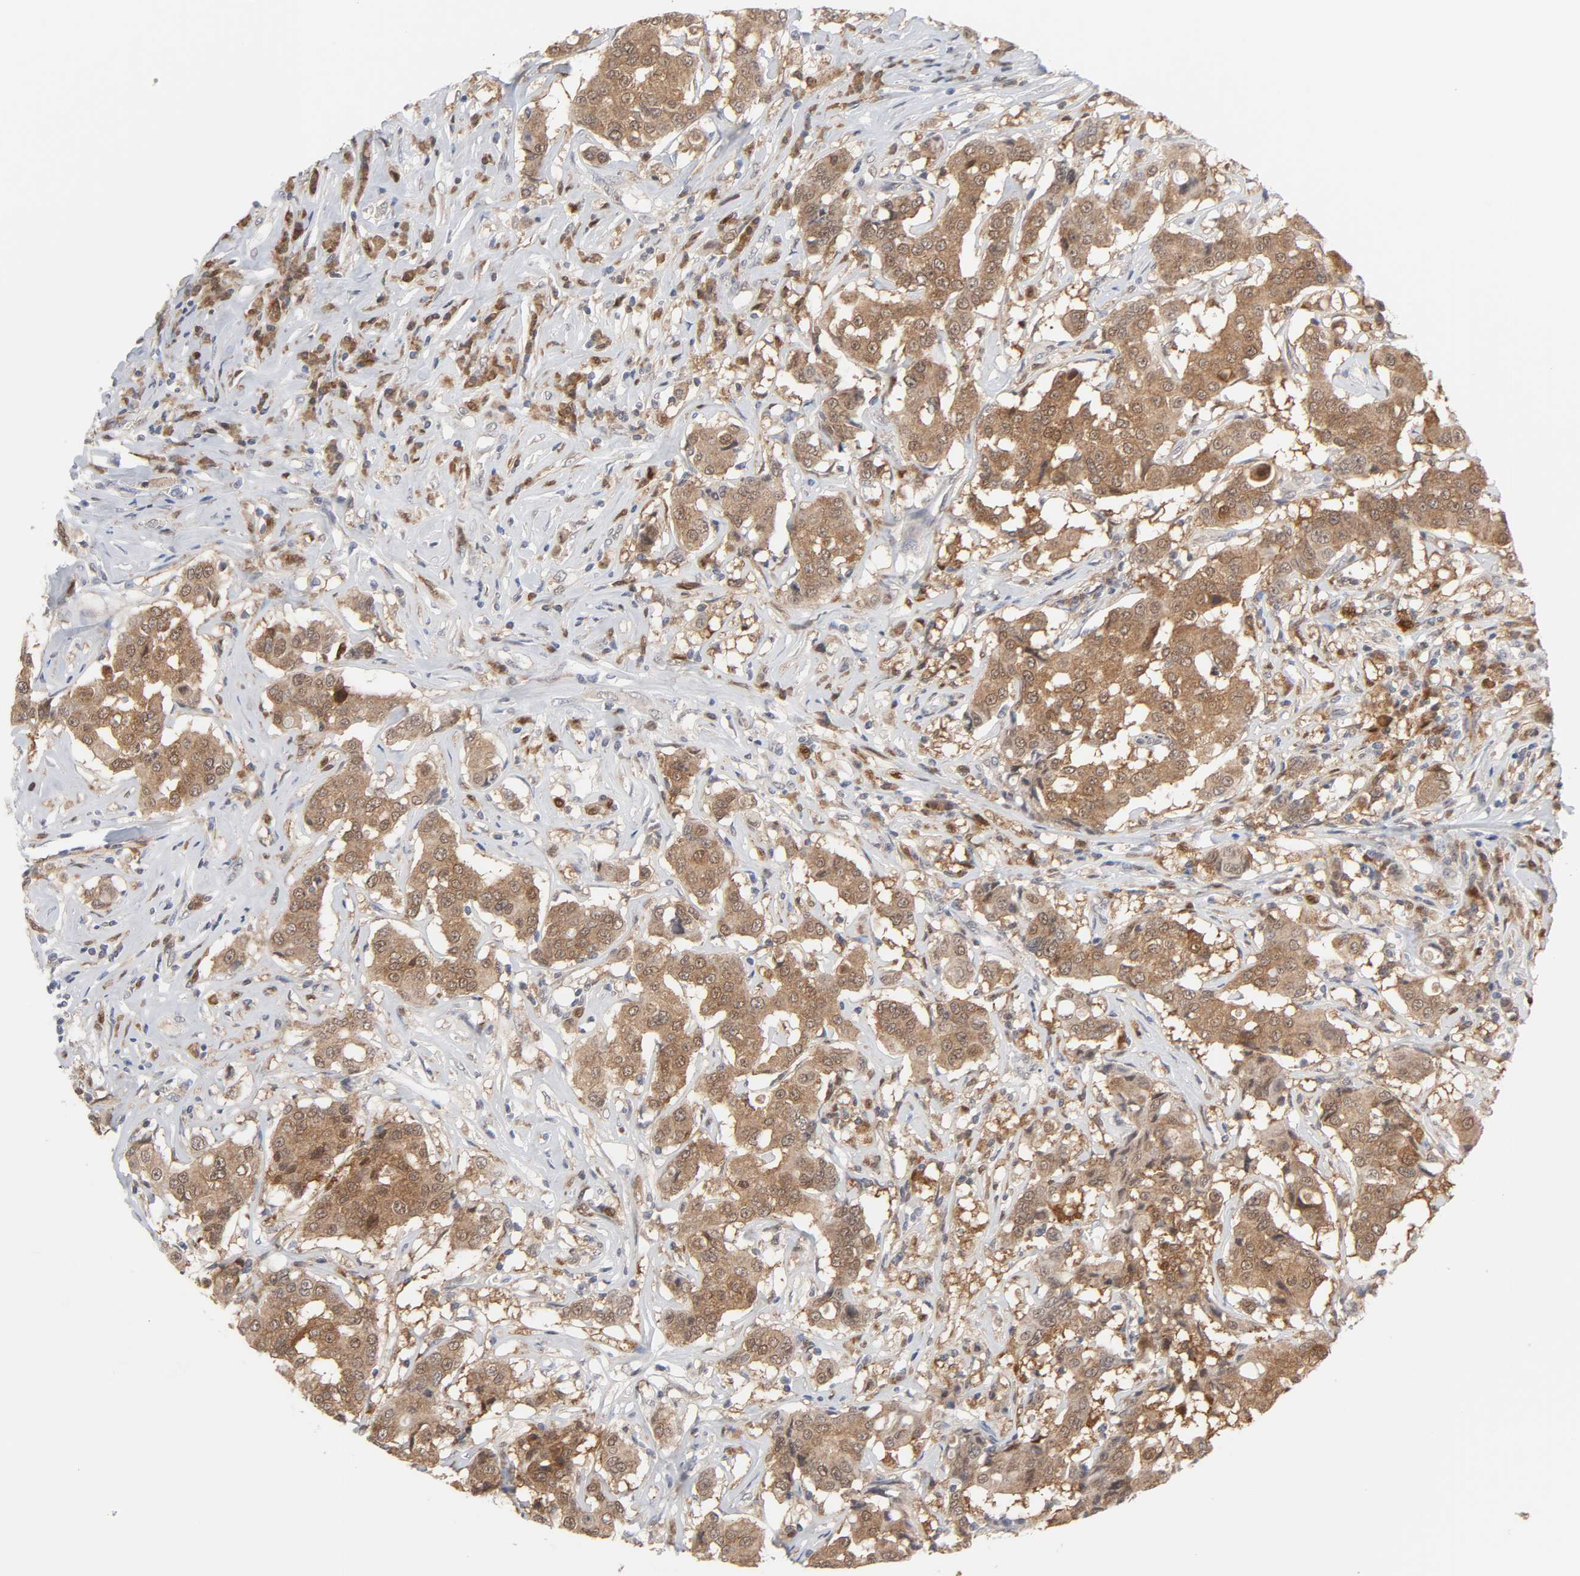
{"staining": {"intensity": "moderate", "quantity": ">75%", "location": "cytoplasmic/membranous"}, "tissue": "breast cancer", "cell_type": "Tumor cells", "image_type": "cancer", "snomed": [{"axis": "morphology", "description": "Duct carcinoma"}, {"axis": "topography", "description": "Breast"}], "caption": "Intraductal carcinoma (breast) stained with a protein marker reveals moderate staining in tumor cells.", "gene": "PRDX1", "patient": {"sex": "female", "age": 27}}